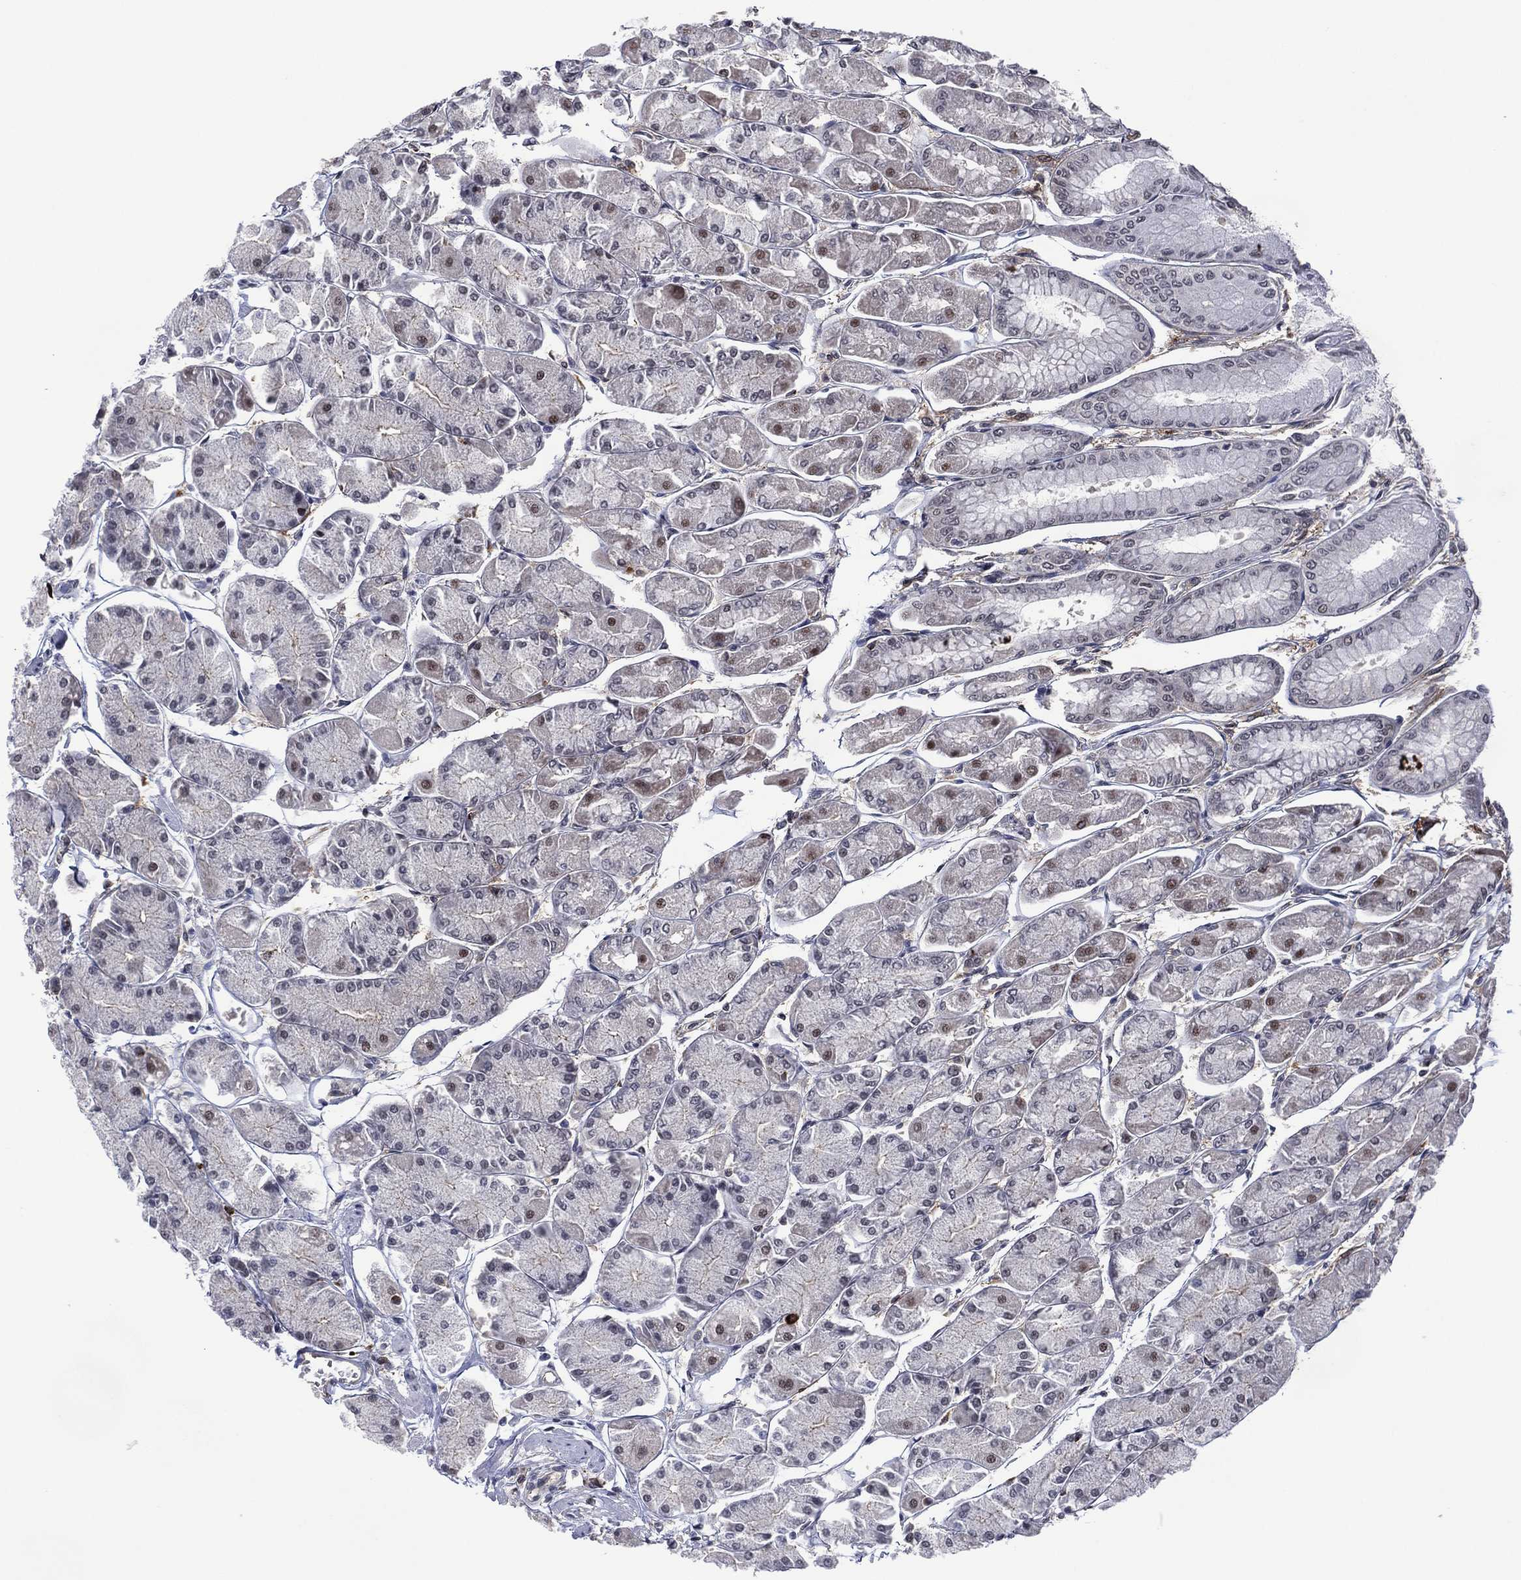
{"staining": {"intensity": "weak", "quantity": "<25%", "location": "nuclear"}, "tissue": "stomach", "cell_type": "Glandular cells", "image_type": "normal", "snomed": [{"axis": "morphology", "description": "Normal tissue, NOS"}, {"axis": "topography", "description": "Stomach, upper"}], "caption": "High power microscopy photomicrograph of an immunohistochemistry (IHC) histopathology image of normal stomach, revealing no significant positivity in glandular cells. The staining is performed using DAB (3,3'-diaminobenzidine) brown chromogen with nuclei counter-stained in using hematoxylin.", "gene": "DPP4", "patient": {"sex": "male", "age": 60}}